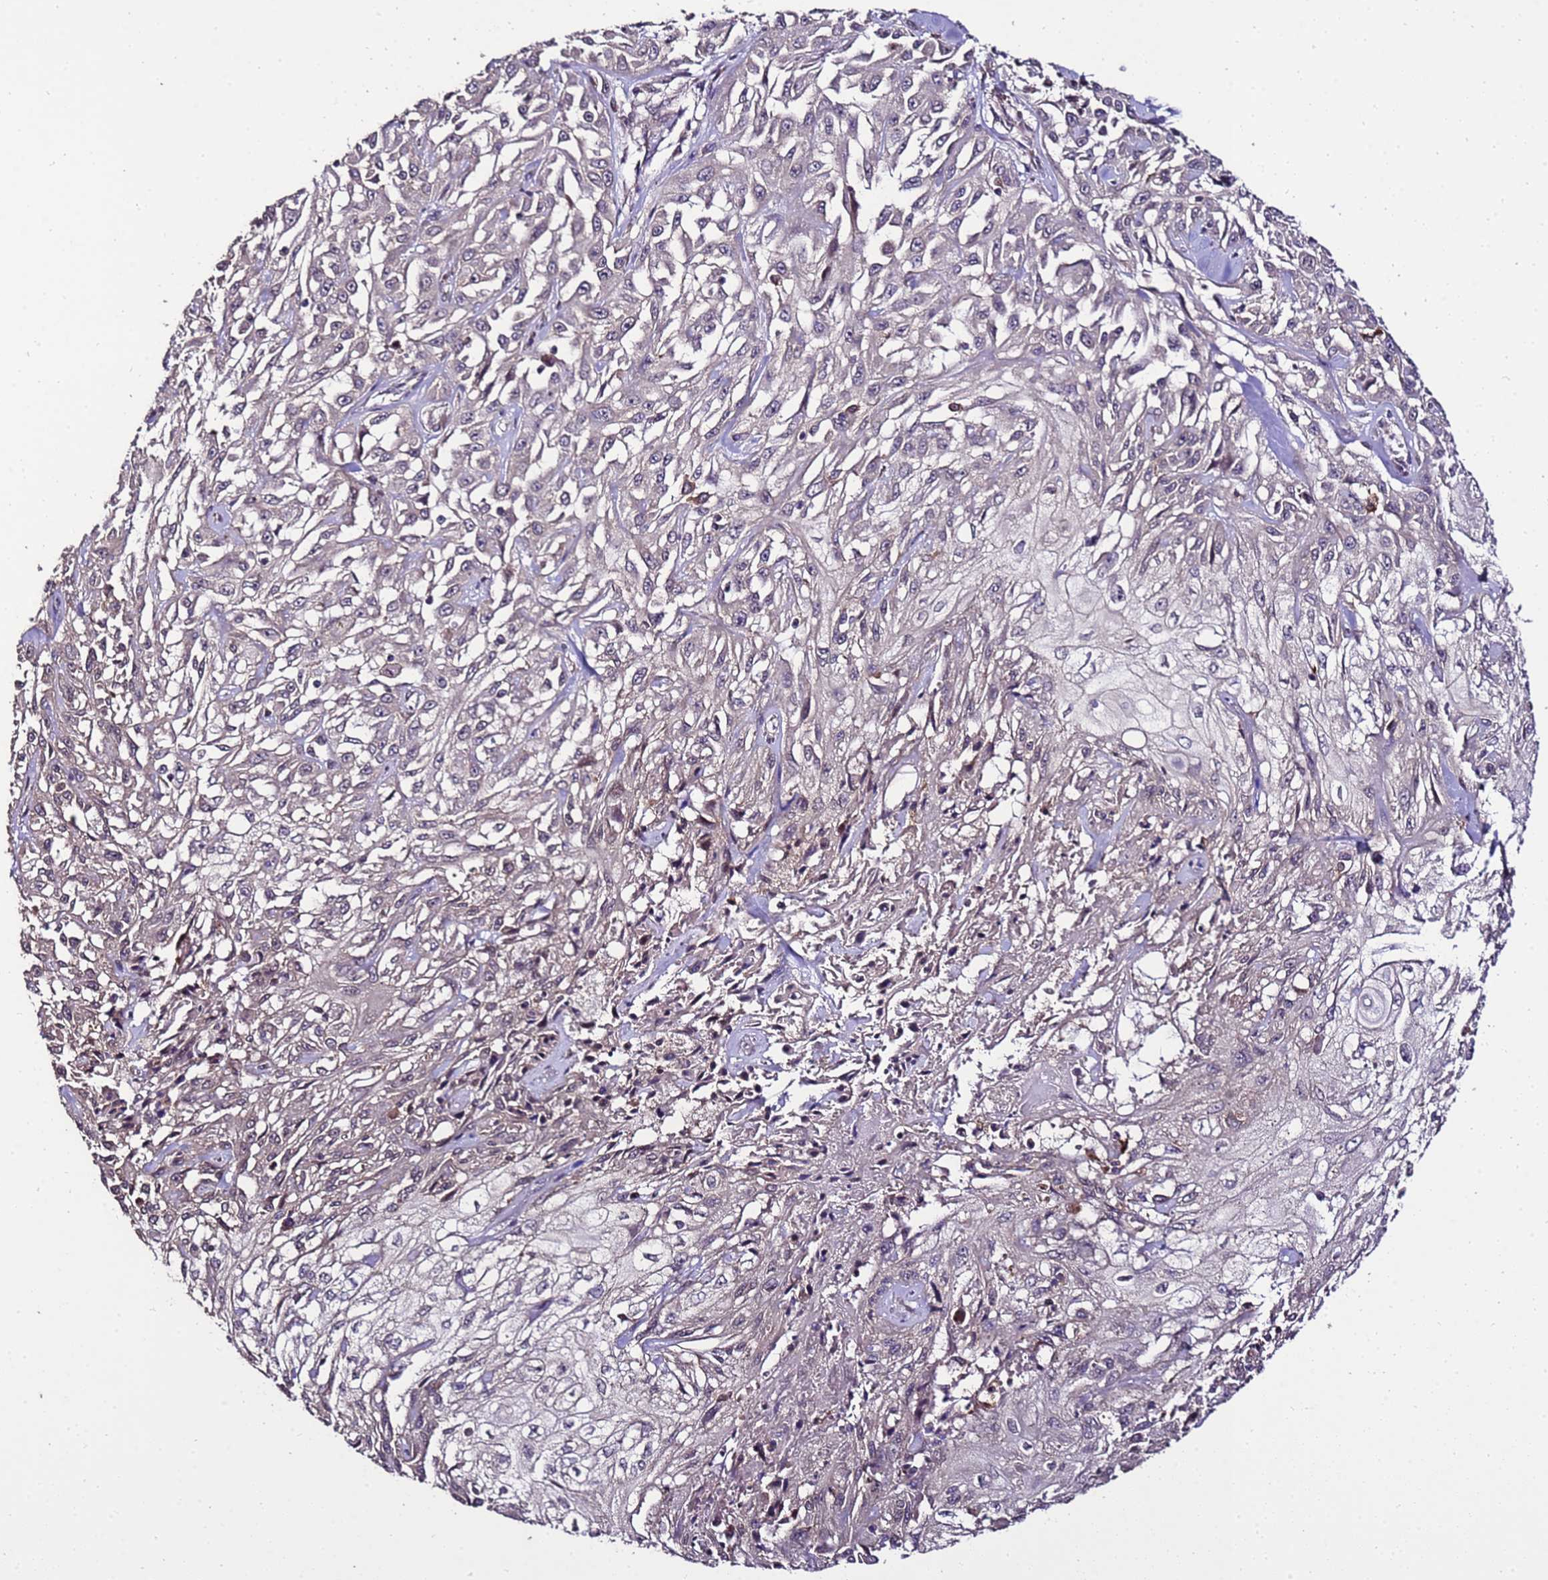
{"staining": {"intensity": "weak", "quantity": "<25%", "location": "cytoplasmic/membranous,nuclear"}, "tissue": "skin cancer", "cell_type": "Tumor cells", "image_type": "cancer", "snomed": [{"axis": "morphology", "description": "Squamous cell carcinoma, NOS"}, {"axis": "morphology", "description": "Squamous cell carcinoma, metastatic, NOS"}, {"axis": "topography", "description": "Skin"}, {"axis": "topography", "description": "Lymph node"}], "caption": "The immunohistochemistry (IHC) micrograph has no significant positivity in tumor cells of skin cancer (squamous cell carcinoma) tissue. Nuclei are stained in blue.", "gene": "ZNF329", "patient": {"sex": "male", "age": 75}}